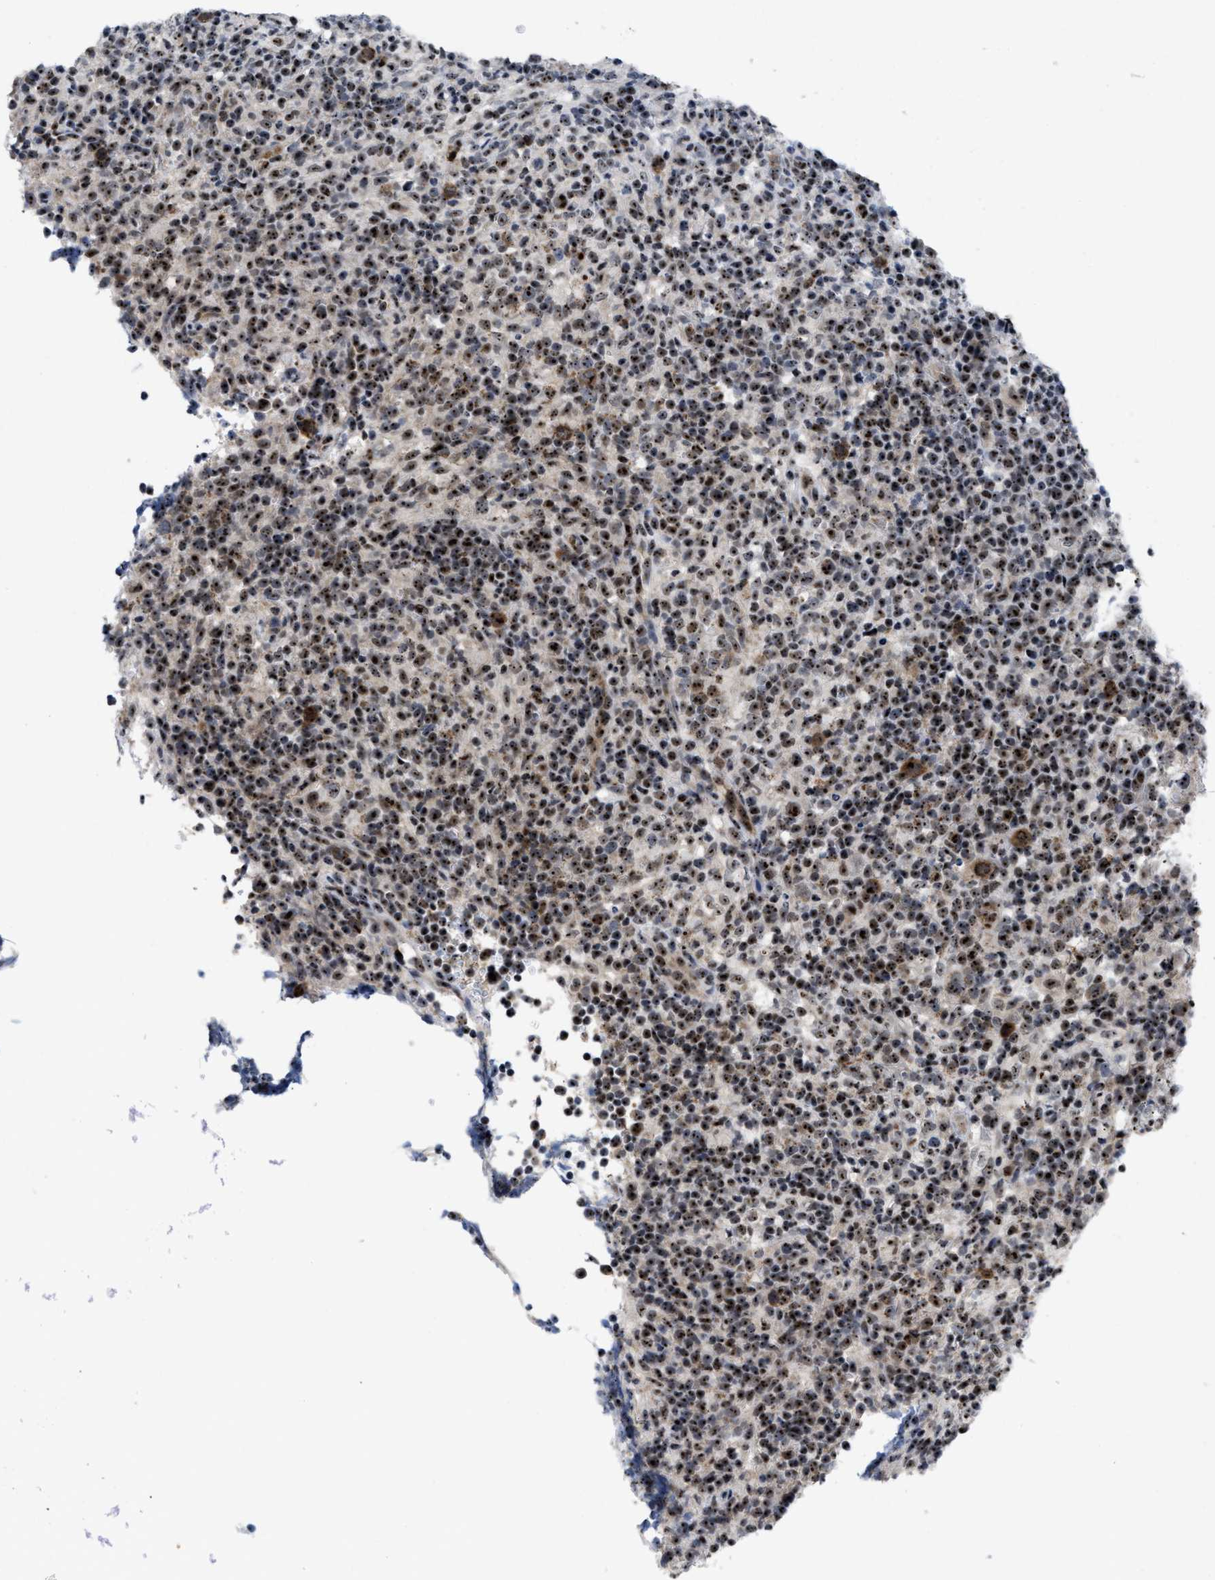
{"staining": {"intensity": "strong", "quantity": ">75%", "location": "nuclear"}, "tissue": "lymphoma", "cell_type": "Tumor cells", "image_type": "cancer", "snomed": [{"axis": "morphology", "description": "Malignant lymphoma, non-Hodgkin's type, High grade"}, {"axis": "topography", "description": "Lymph node"}], "caption": "An image showing strong nuclear staining in approximately >75% of tumor cells in lymphoma, as visualized by brown immunohistochemical staining.", "gene": "NOP58", "patient": {"sex": "female", "age": 76}}